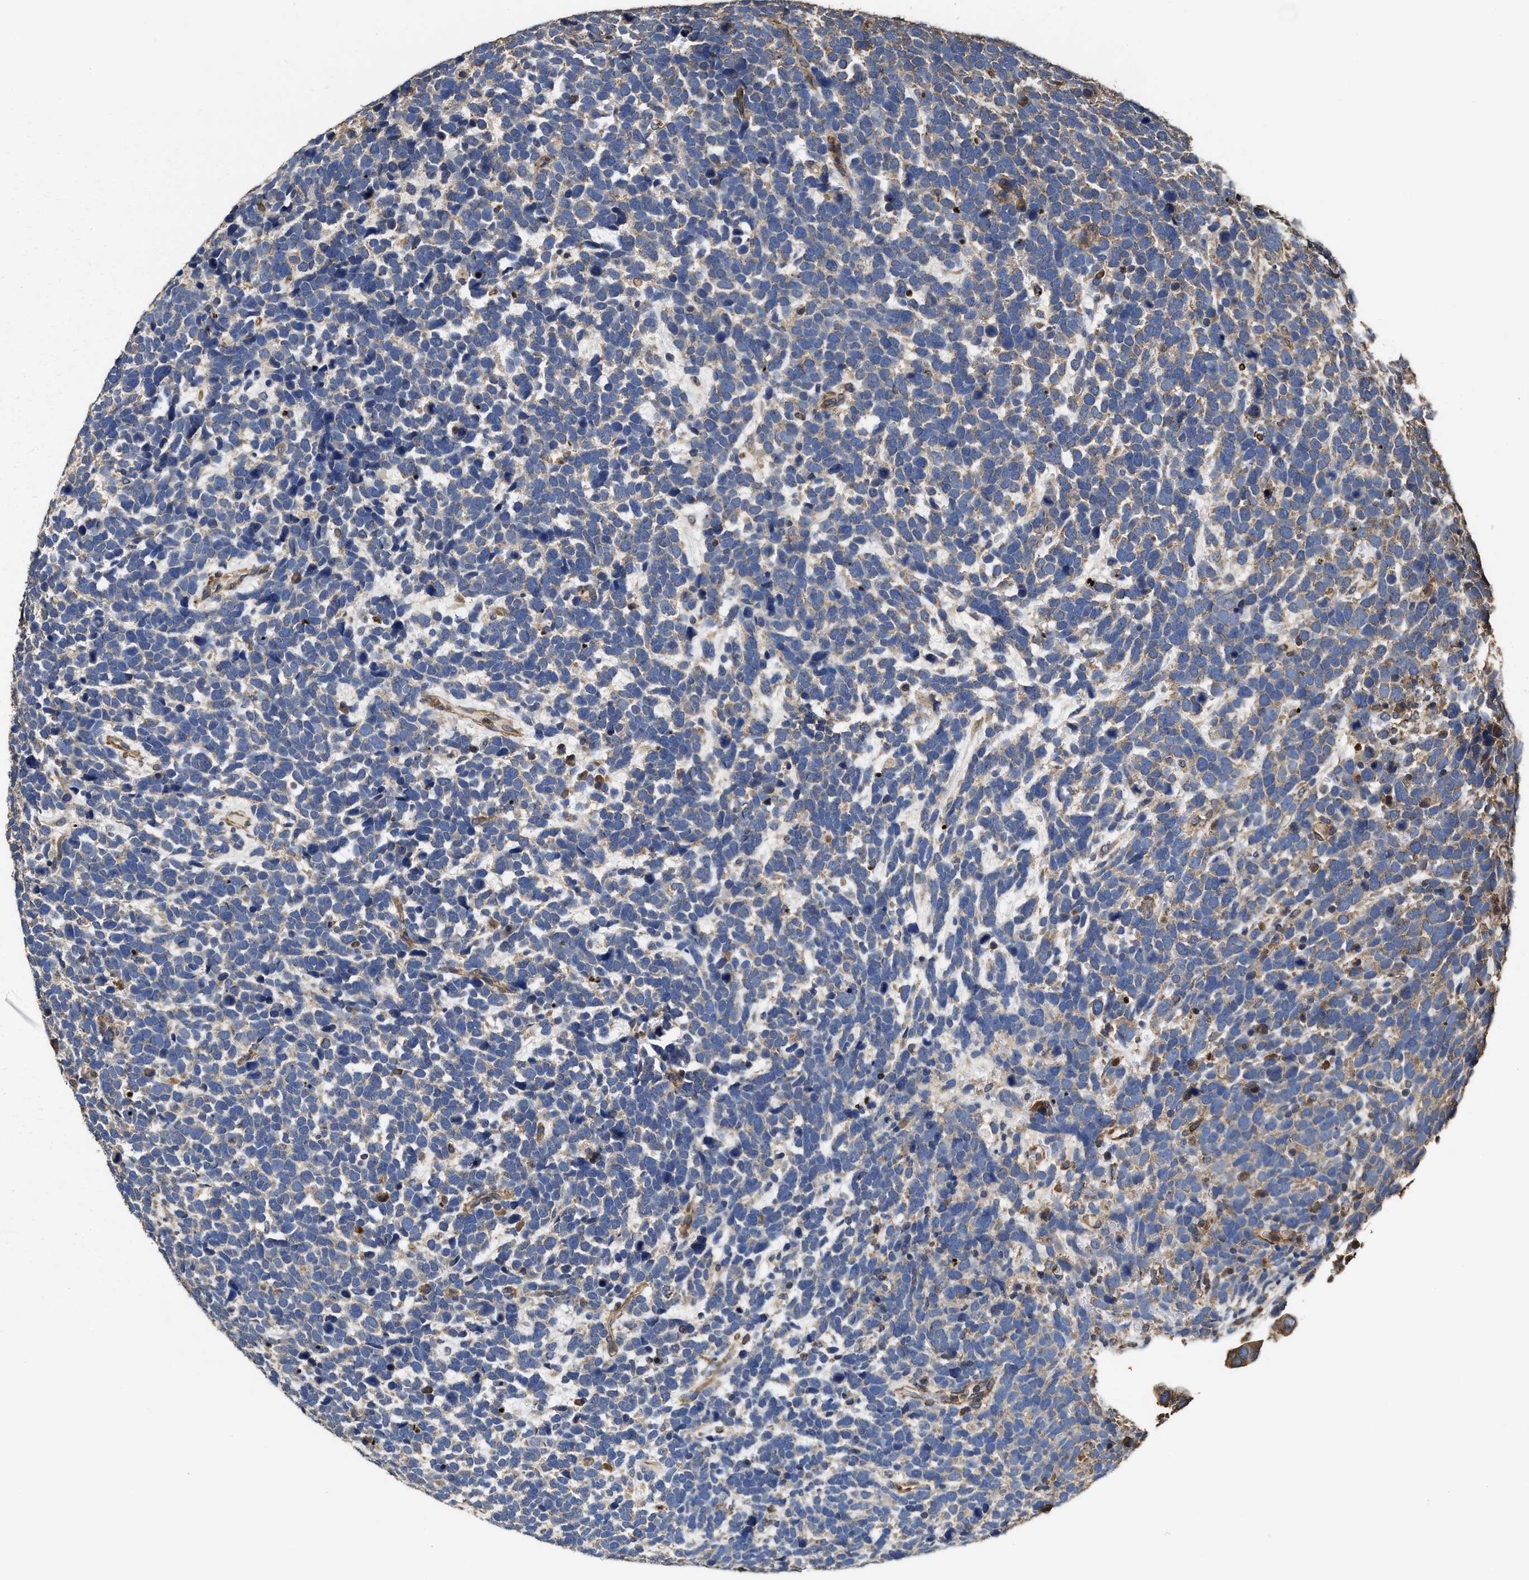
{"staining": {"intensity": "weak", "quantity": "25%-75%", "location": "cytoplasmic/membranous"}, "tissue": "urothelial cancer", "cell_type": "Tumor cells", "image_type": "cancer", "snomed": [{"axis": "morphology", "description": "Urothelial carcinoma, High grade"}, {"axis": "topography", "description": "Urinary bladder"}], "caption": "A brown stain shows weak cytoplasmic/membranous positivity of a protein in human urothelial carcinoma (high-grade) tumor cells.", "gene": "SFXN4", "patient": {"sex": "female", "age": 82}}